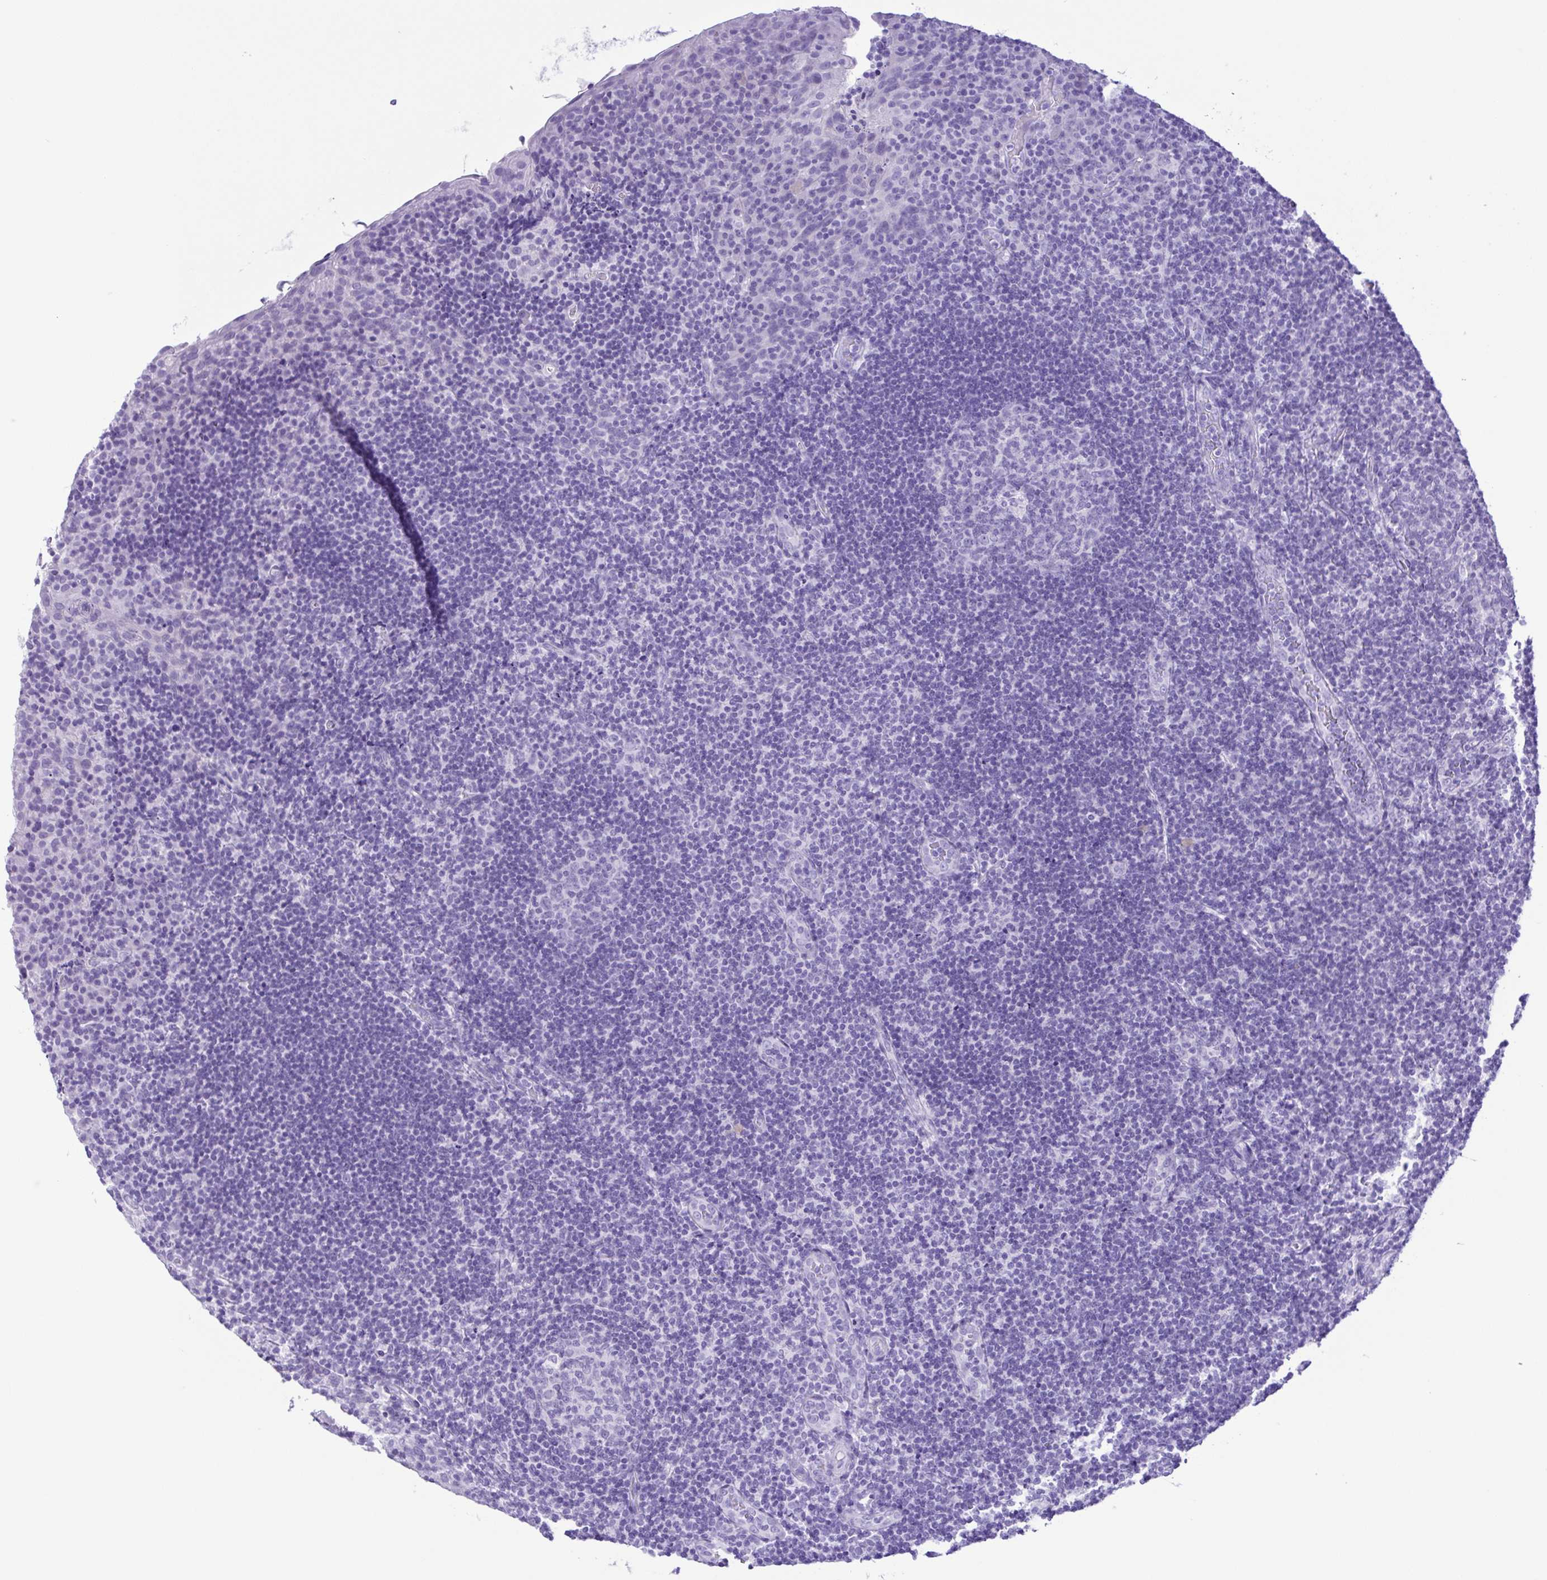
{"staining": {"intensity": "negative", "quantity": "none", "location": "none"}, "tissue": "tonsil", "cell_type": "Germinal center cells", "image_type": "normal", "snomed": [{"axis": "morphology", "description": "Normal tissue, NOS"}, {"axis": "topography", "description": "Tonsil"}], "caption": "Human tonsil stained for a protein using IHC exhibits no expression in germinal center cells.", "gene": "CASP14", "patient": {"sex": "male", "age": 17}}